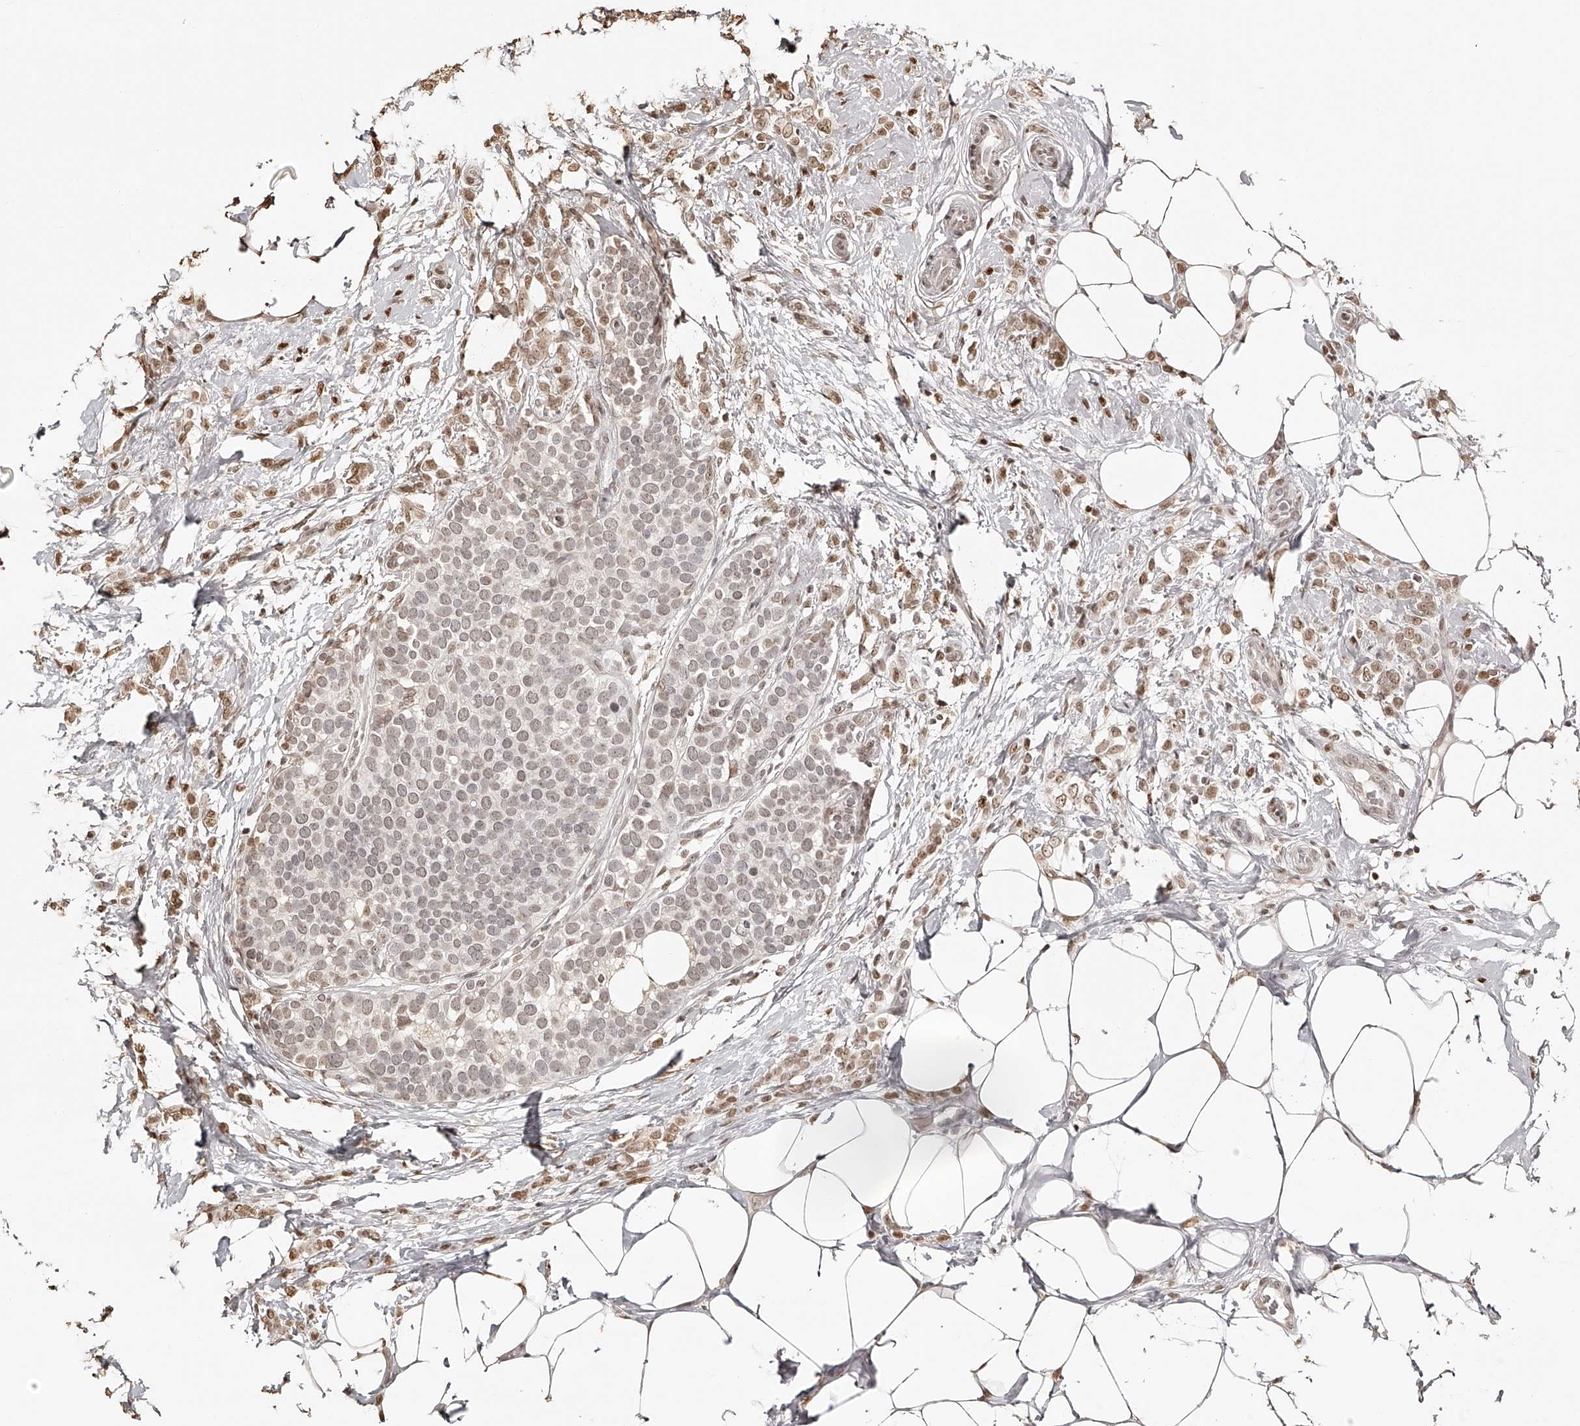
{"staining": {"intensity": "moderate", "quantity": "25%-75%", "location": "nuclear"}, "tissue": "breast cancer", "cell_type": "Tumor cells", "image_type": "cancer", "snomed": [{"axis": "morphology", "description": "Lobular carcinoma"}, {"axis": "topography", "description": "Breast"}], "caption": "The micrograph displays immunohistochemical staining of lobular carcinoma (breast). There is moderate nuclear expression is present in approximately 25%-75% of tumor cells.", "gene": "ZNF503", "patient": {"sex": "female", "age": 50}}